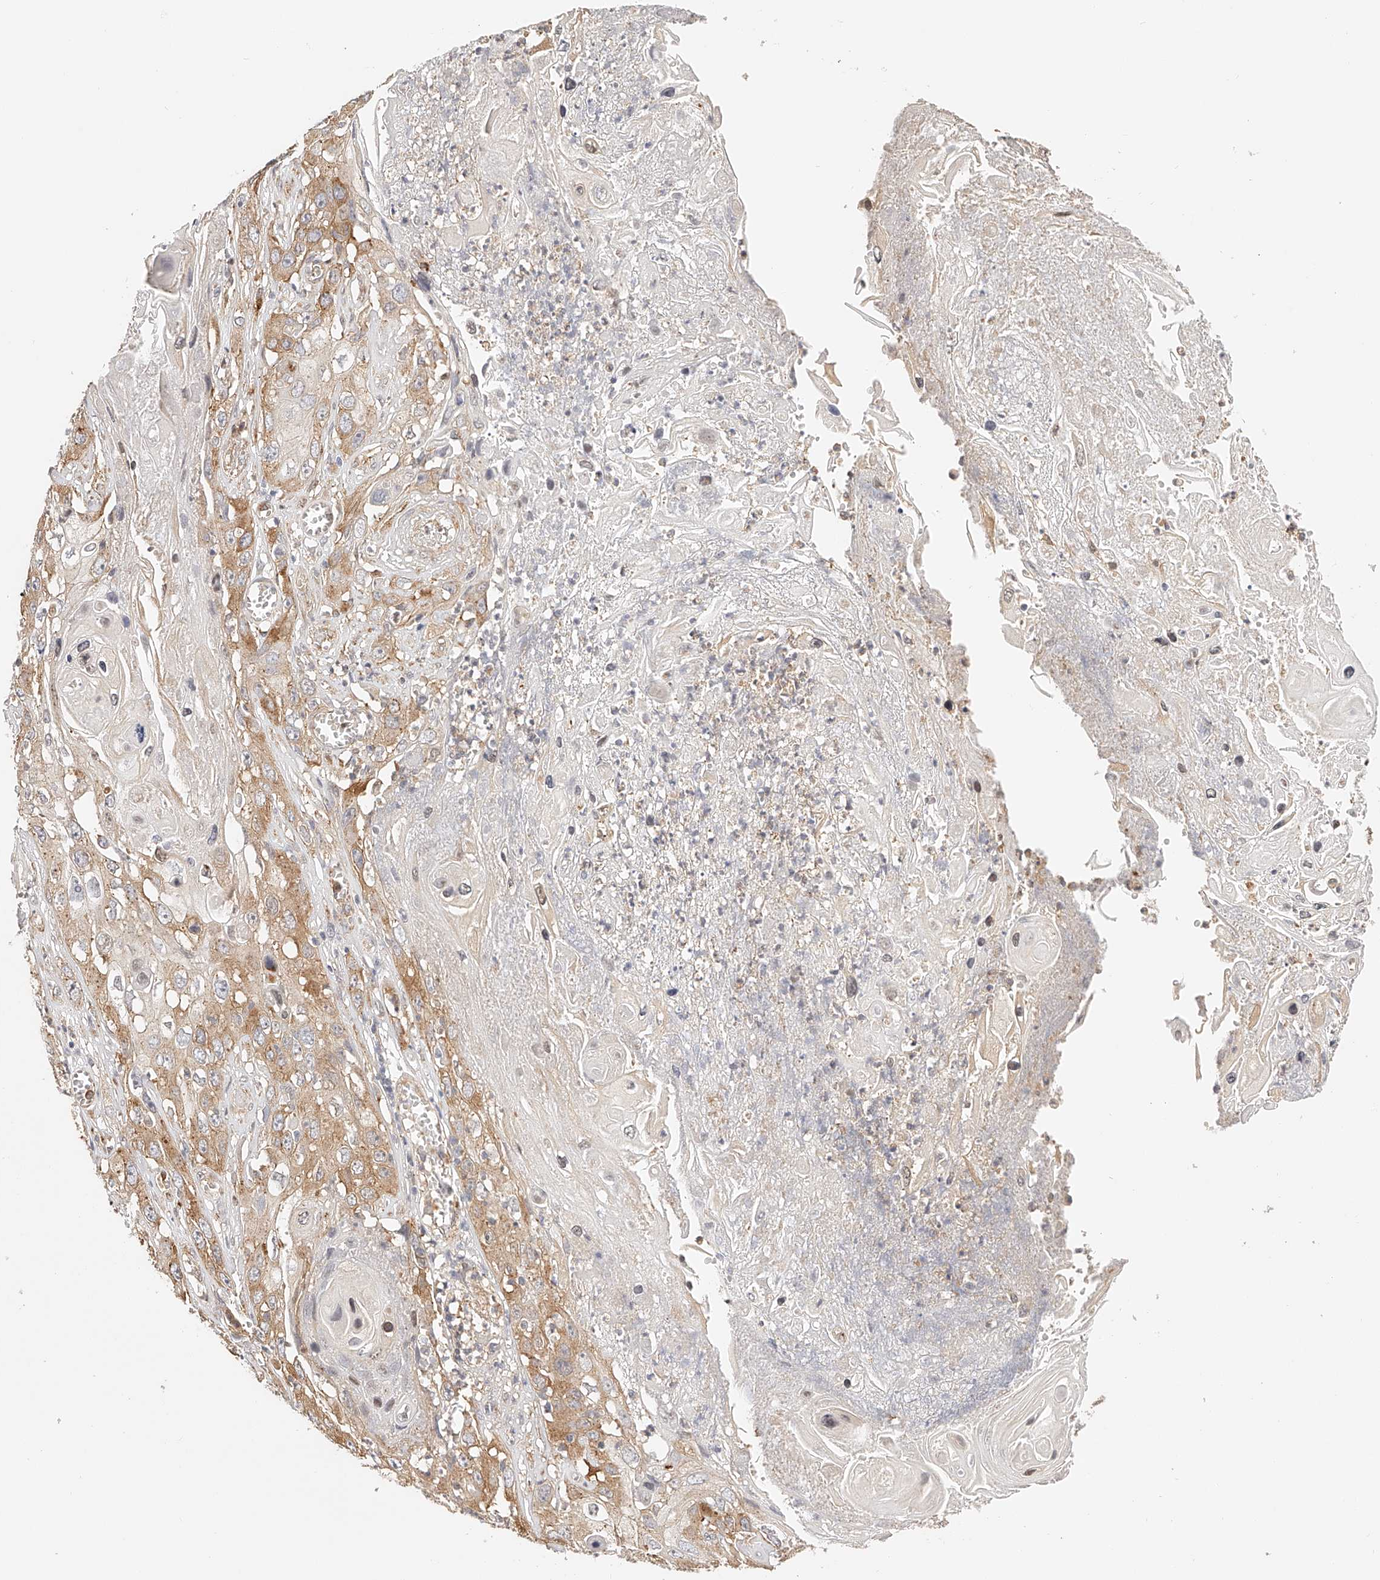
{"staining": {"intensity": "moderate", "quantity": ">75%", "location": "cytoplasmic/membranous"}, "tissue": "skin cancer", "cell_type": "Tumor cells", "image_type": "cancer", "snomed": [{"axis": "morphology", "description": "Squamous cell carcinoma, NOS"}, {"axis": "topography", "description": "Skin"}], "caption": "Tumor cells show medium levels of moderate cytoplasmic/membranous staining in approximately >75% of cells in skin squamous cell carcinoma. The protein of interest is shown in brown color, while the nuclei are stained blue.", "gene": "SYNC", "patient": {"sex": "male", "age": 55}}